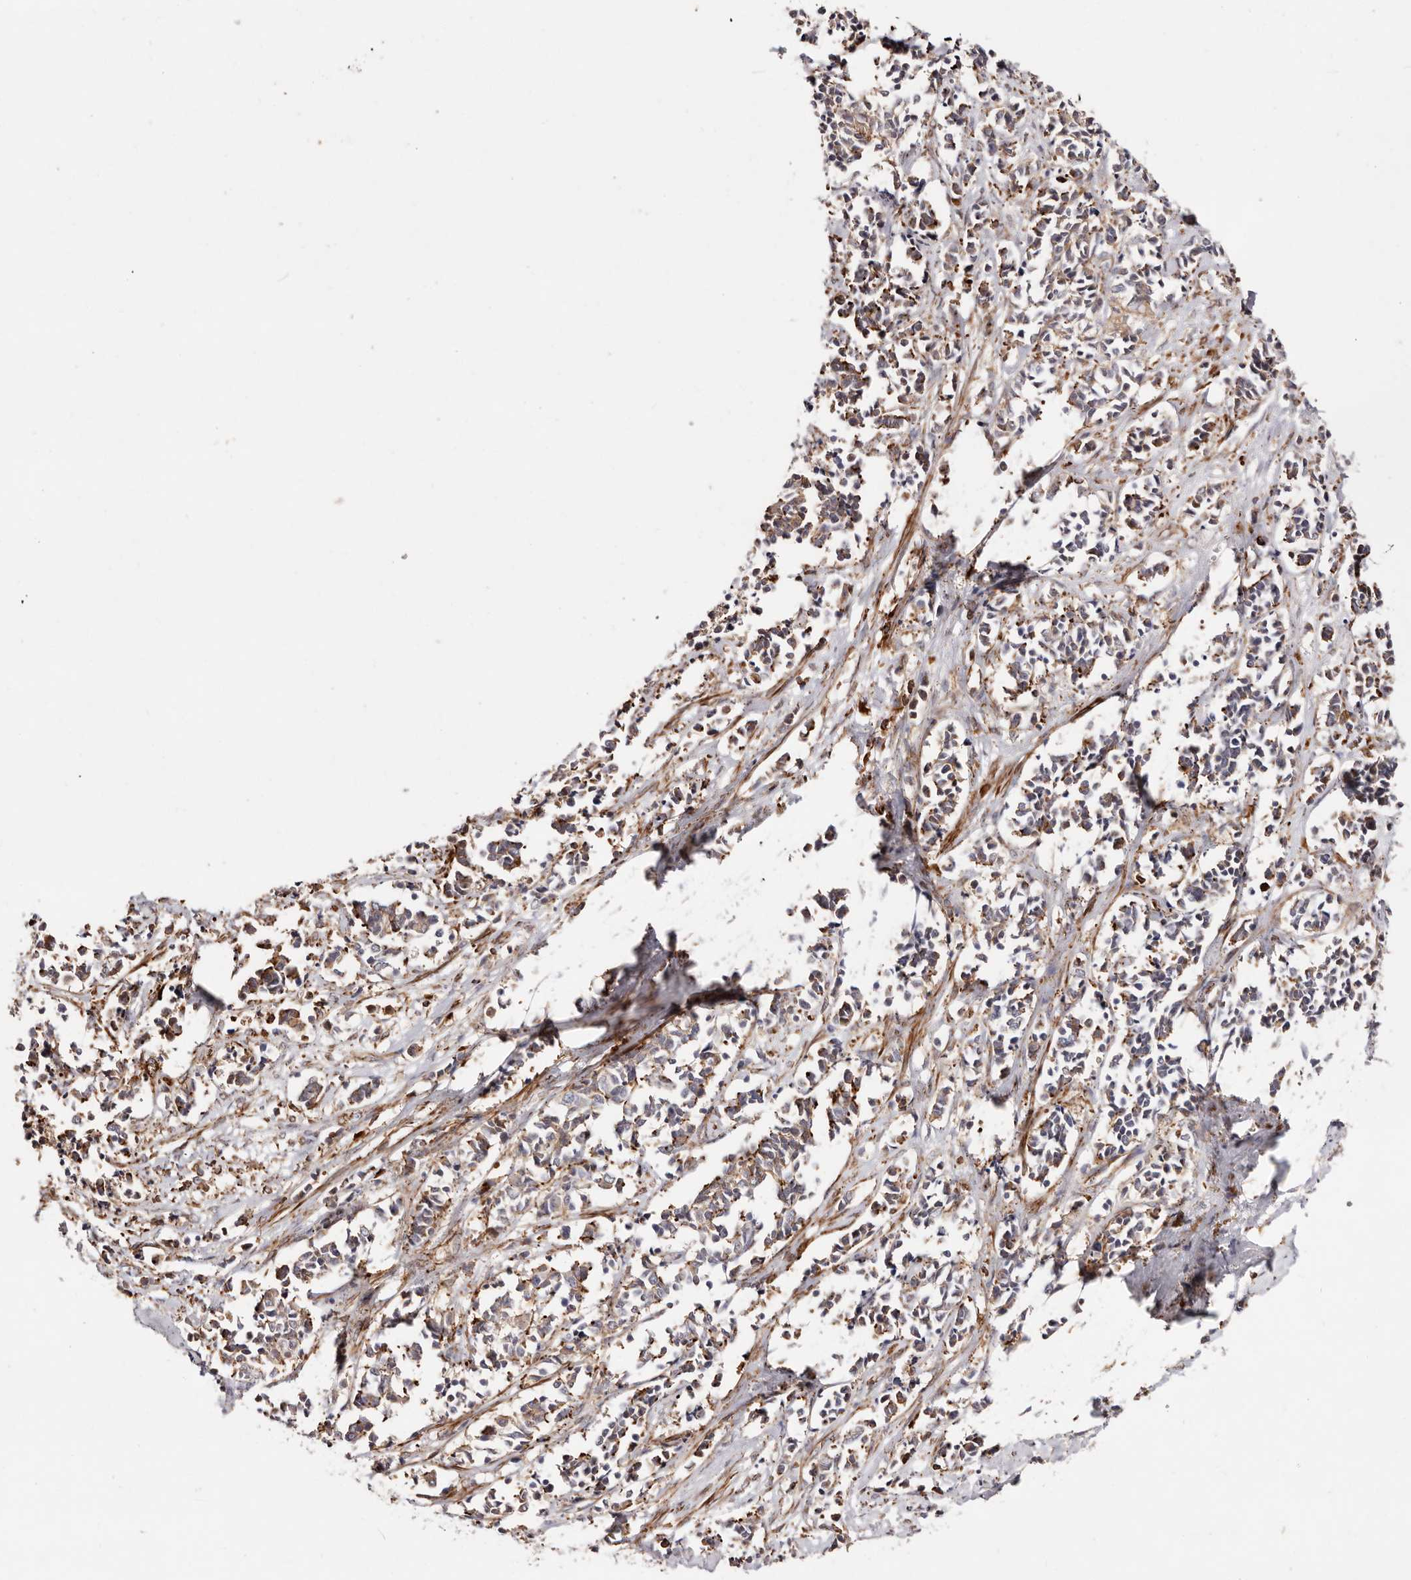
{"staining": {"intensity": "moderate", "quantity": "<25%", "location": "cytoplasmic/membranous"}, "tissue": "cervical cancer", "cell_type": "Tumor cells", "image_type": "cancer", "snomed": [{"axis": "morphology", "description": "Normal tissue, NOS"}, {"axis": "morphology", "description": "Squamous cell carcinoma, NOS"}, {"axis": "topography", "description": "Cervix"}], "caption": "About <25% of tumor cells in squamous cell carcinoma (cervical) exhibit moderate cytoplasmic/membranous protein positivity as visualized by brown immunohistochemical staining.", "gene": "PTPN22", "patient": {"sex": "female", "age": 35}}